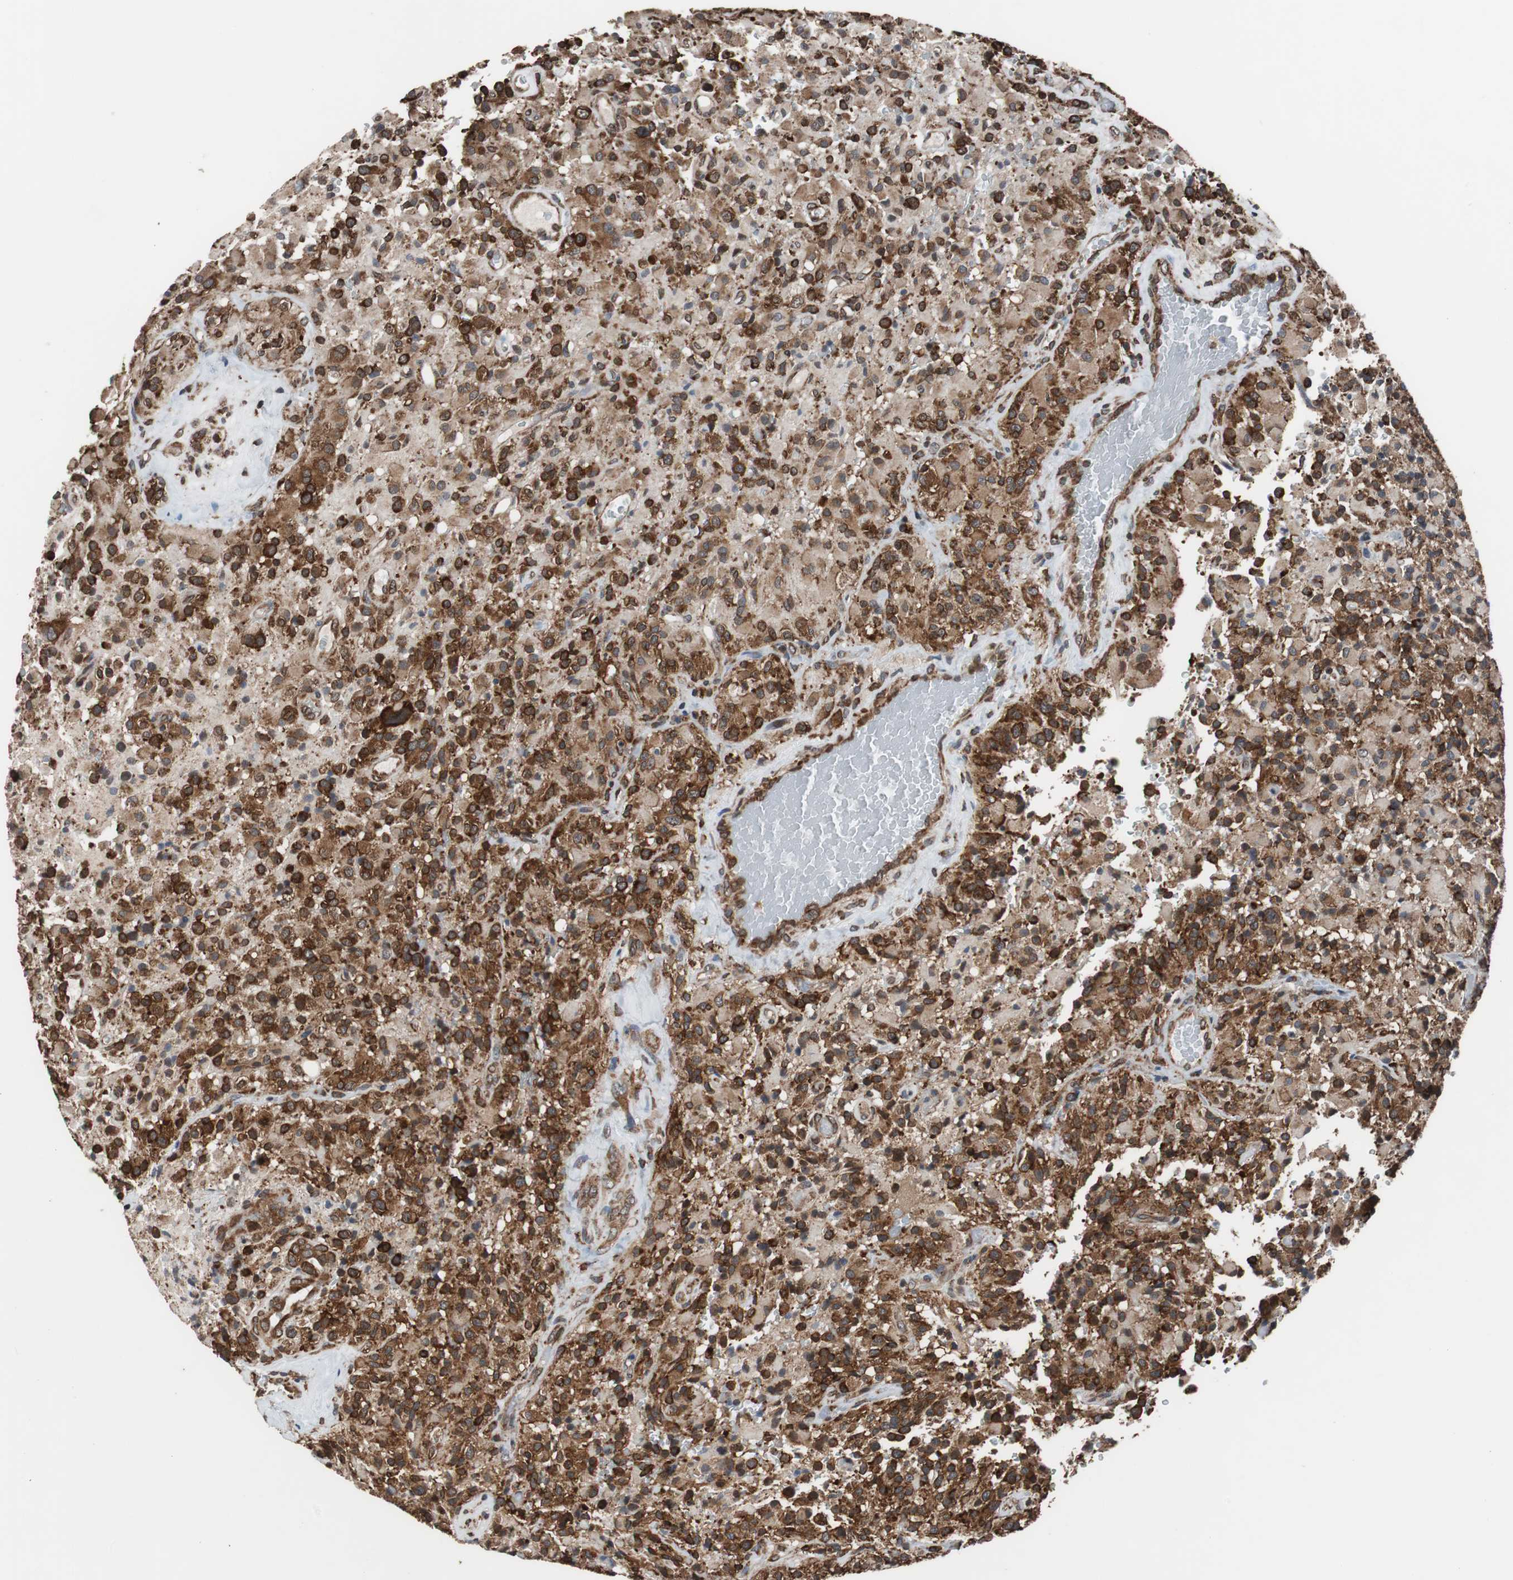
{"staining": {"intensity": "strong", "quantity": ">75%", "location": "cytoplasmic/membranous"}, "tissue": "glioma", "cell_type": "Tumor cells", "image_type": "cancer", "snomed": [{"axis": "morphology", "description": "Glioma, malignant, High grade"}, {"axis": "topography", "description": "Brain"}], "caption": "There is high levels of strong cytoplasmic/membranous expression in tumor cells of glioma, as demonstrated by immunohistochemical staining (brown color).", "gene": "USP10", "patient": {"sex": "male", "age": 71}}